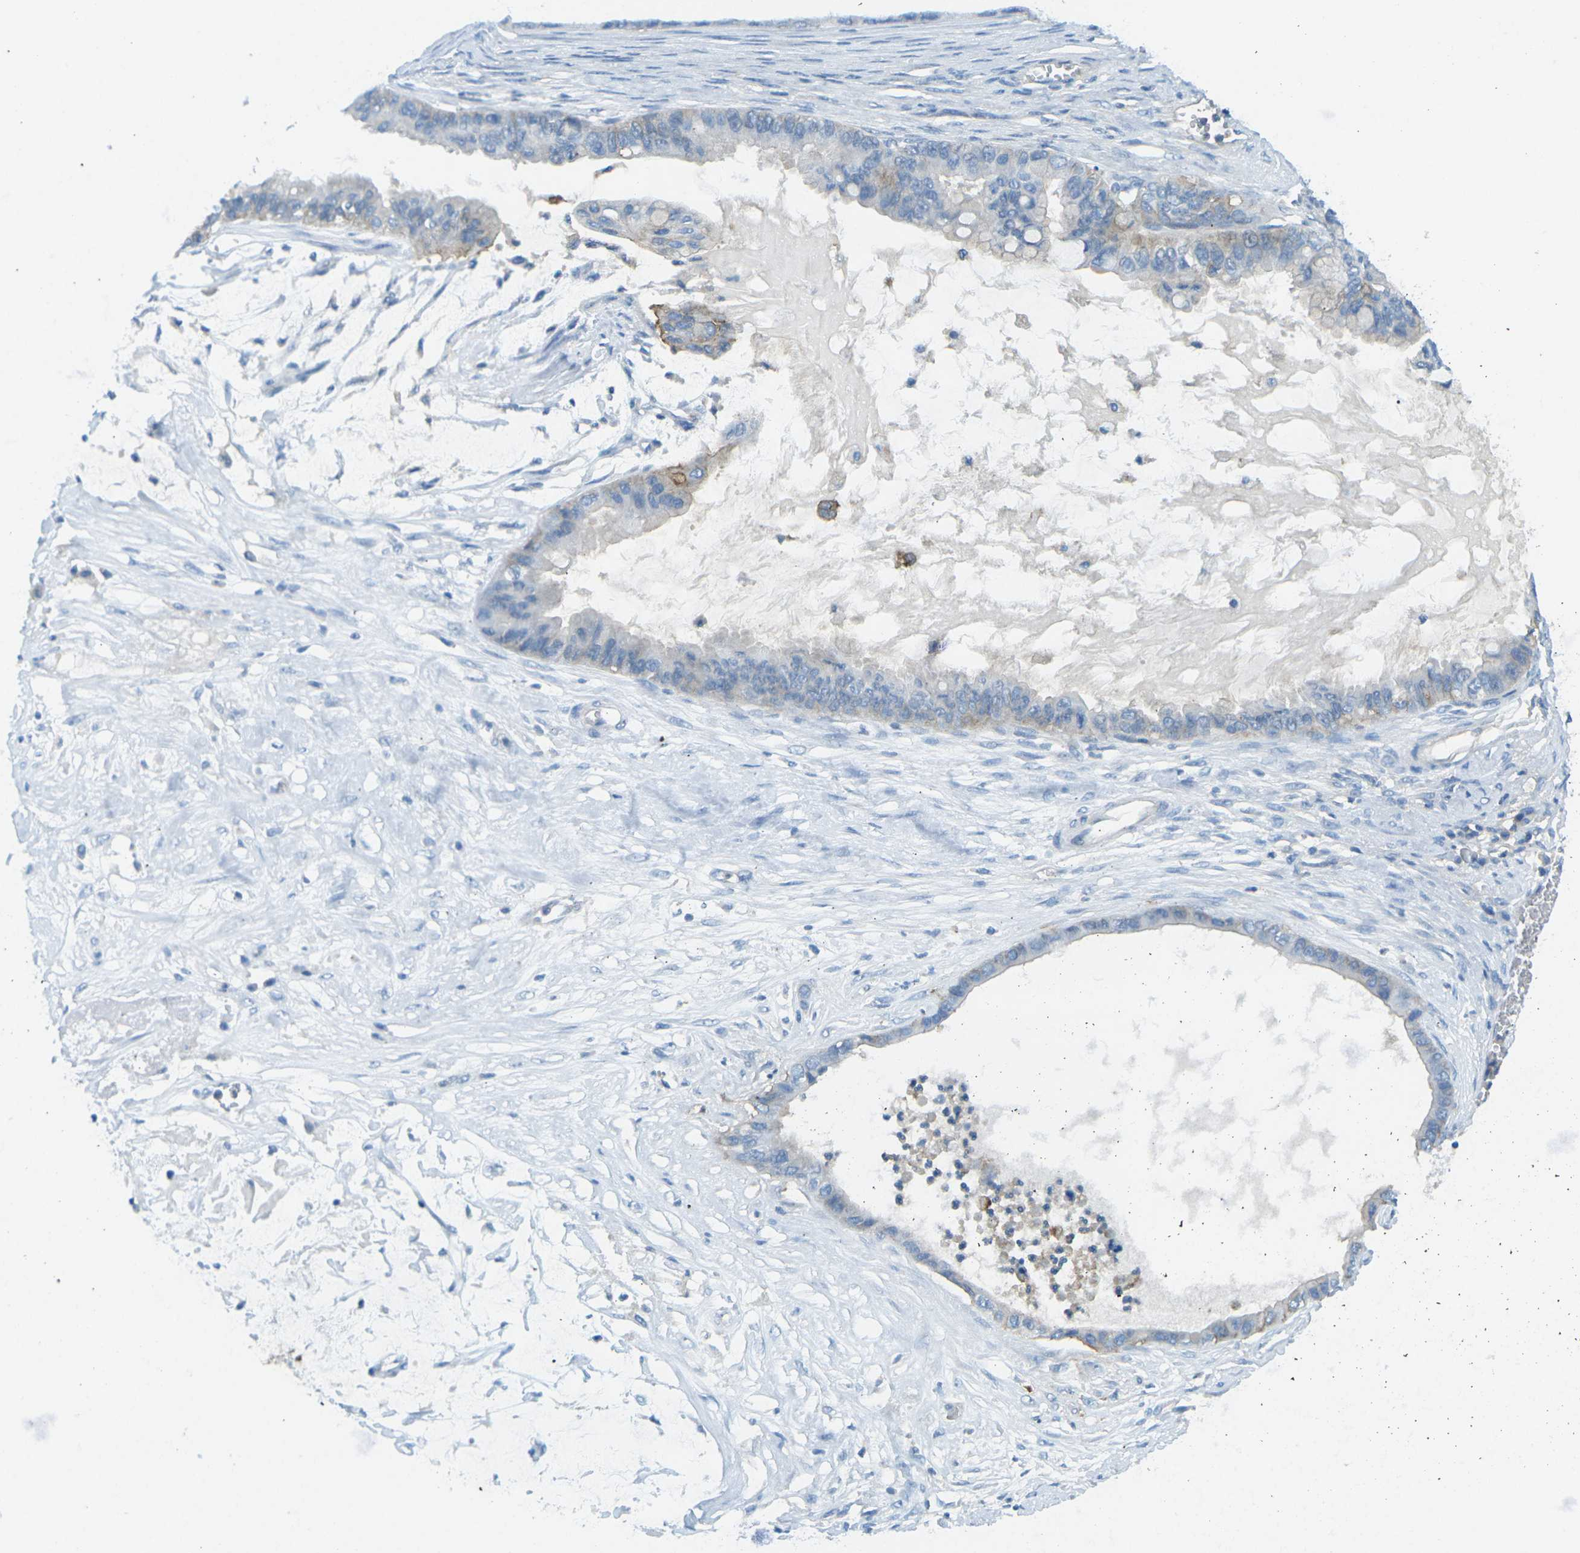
{"staining": {"intensity": "weak", "quantity": "<25%", "location": "cytoplasmic/membranous"}, "tissue": "ovarian cancer", "cell_type": "Tumor cells", "image_type": "cancer", "snomed": [{"axis": "morphology", "description": "Cystadenocarcinoma, mucinous, NOS"}, {"axis": "topography", "description": "Ovary"}], "caption": "Immunohistochemistry photomicrograph of neoplastic tissue: mucinous cystadenocarcinoma (ovarian) stained with DAB (3,3'-diaminobenzidine) exhibits no significant protein positivity in tumor cells.", "gene": "CD47", "patient": {"sex": "female", "age": 80}}